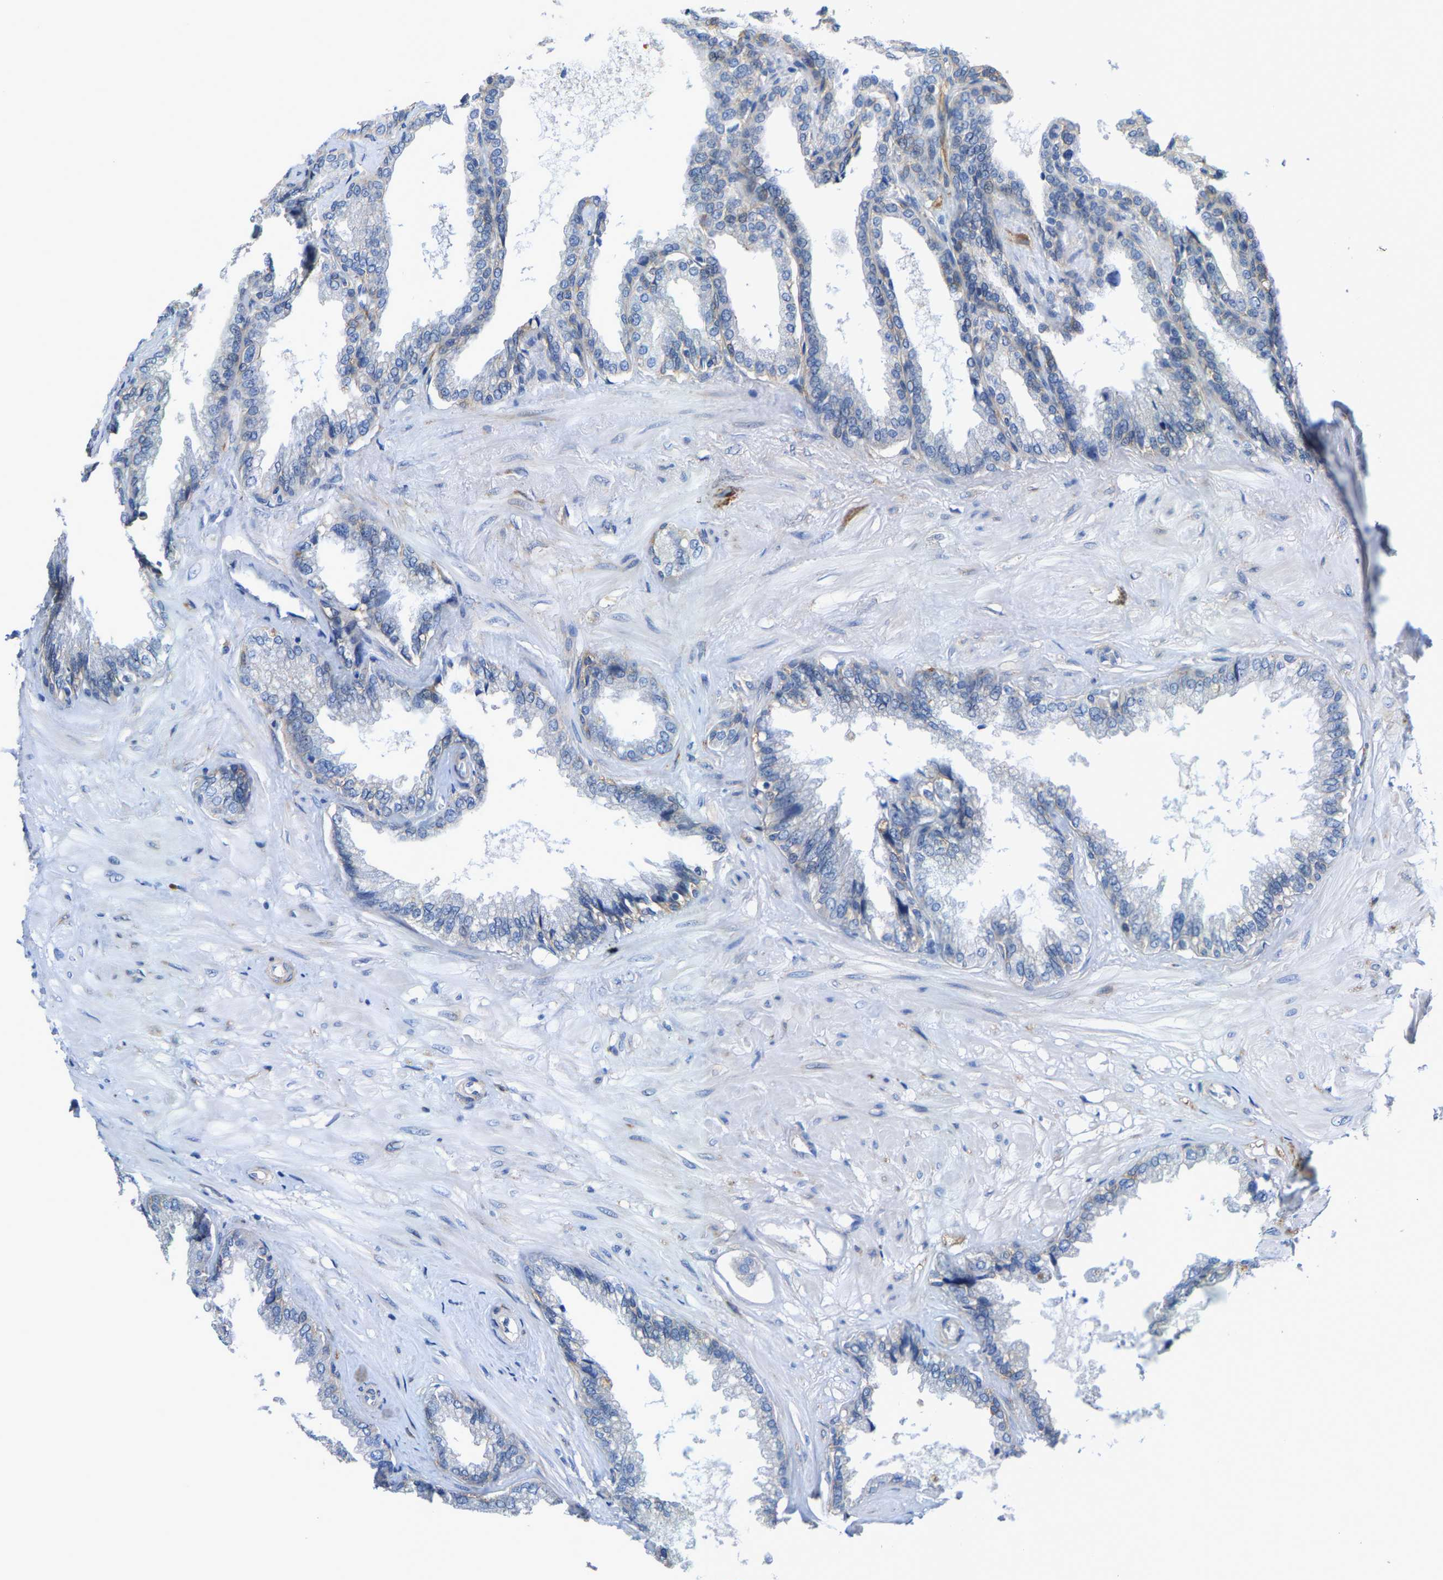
{"staining": {"intensity": "weak", "quantity": "<25%", "location": "cytoplasmic/membranous"}, "tissue": "seminal vesicle", "cell_type": "Glandular cells", "image_type": "normal", "snomed": [{"axis": "morphology", "description": "Normal tissue, NOS"}, {"axis": "topography", "description": "Seminal veicle"}], "caption": "Protein analysis of unremarkable seminal vesicle displays no significant staining in glandular cells.", "gene": "DSCAM", "patient": {"sex": "male", "age": 46}}